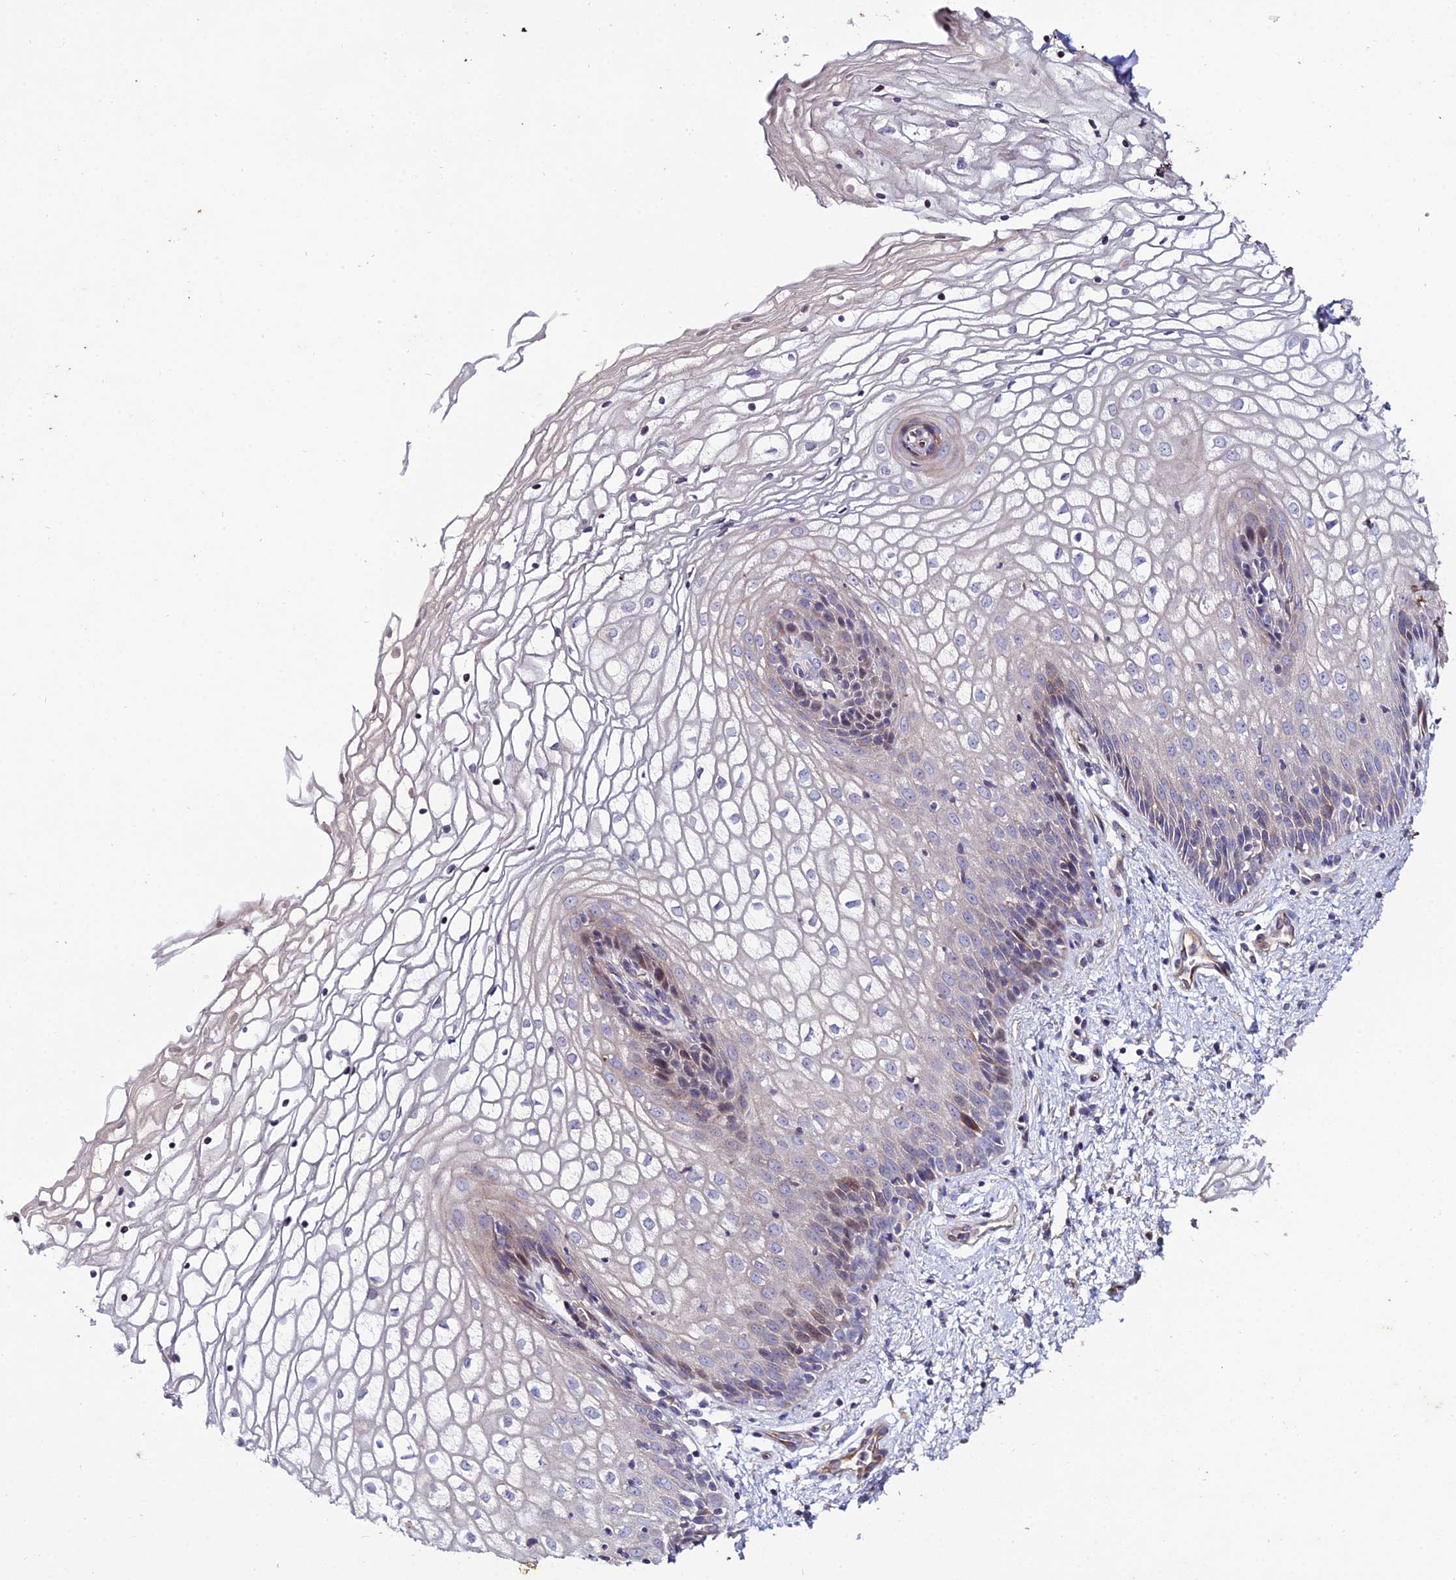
{"staining": {"intensity": "moderate", "quantity": "<25%", "location": "cytoplasmic/membranous"}, "tissue": "vagina", "cell_type": "Squamous epithelial cells", "image_type": "normal", "snomed": [{"axis": "morphology", "description": "Normal tissue, NOS"}, {"axis": "topography", "description": "Vagina"}], "caption": "High-power microscopy captured an immunohistochemistry photomicrograph of normal vagina, revealing moderate cytoplasmic/membranous expression in approximately <25% of squamous epithelial cells. Using DAB (3,3'-diaminobenzidine) (brown) and hematoxylin (blue) stains, captured at high magnification using brightfield microscopy.", "gene": "ARL6IP1", "patient": {"sex": "female", "age": 34}}